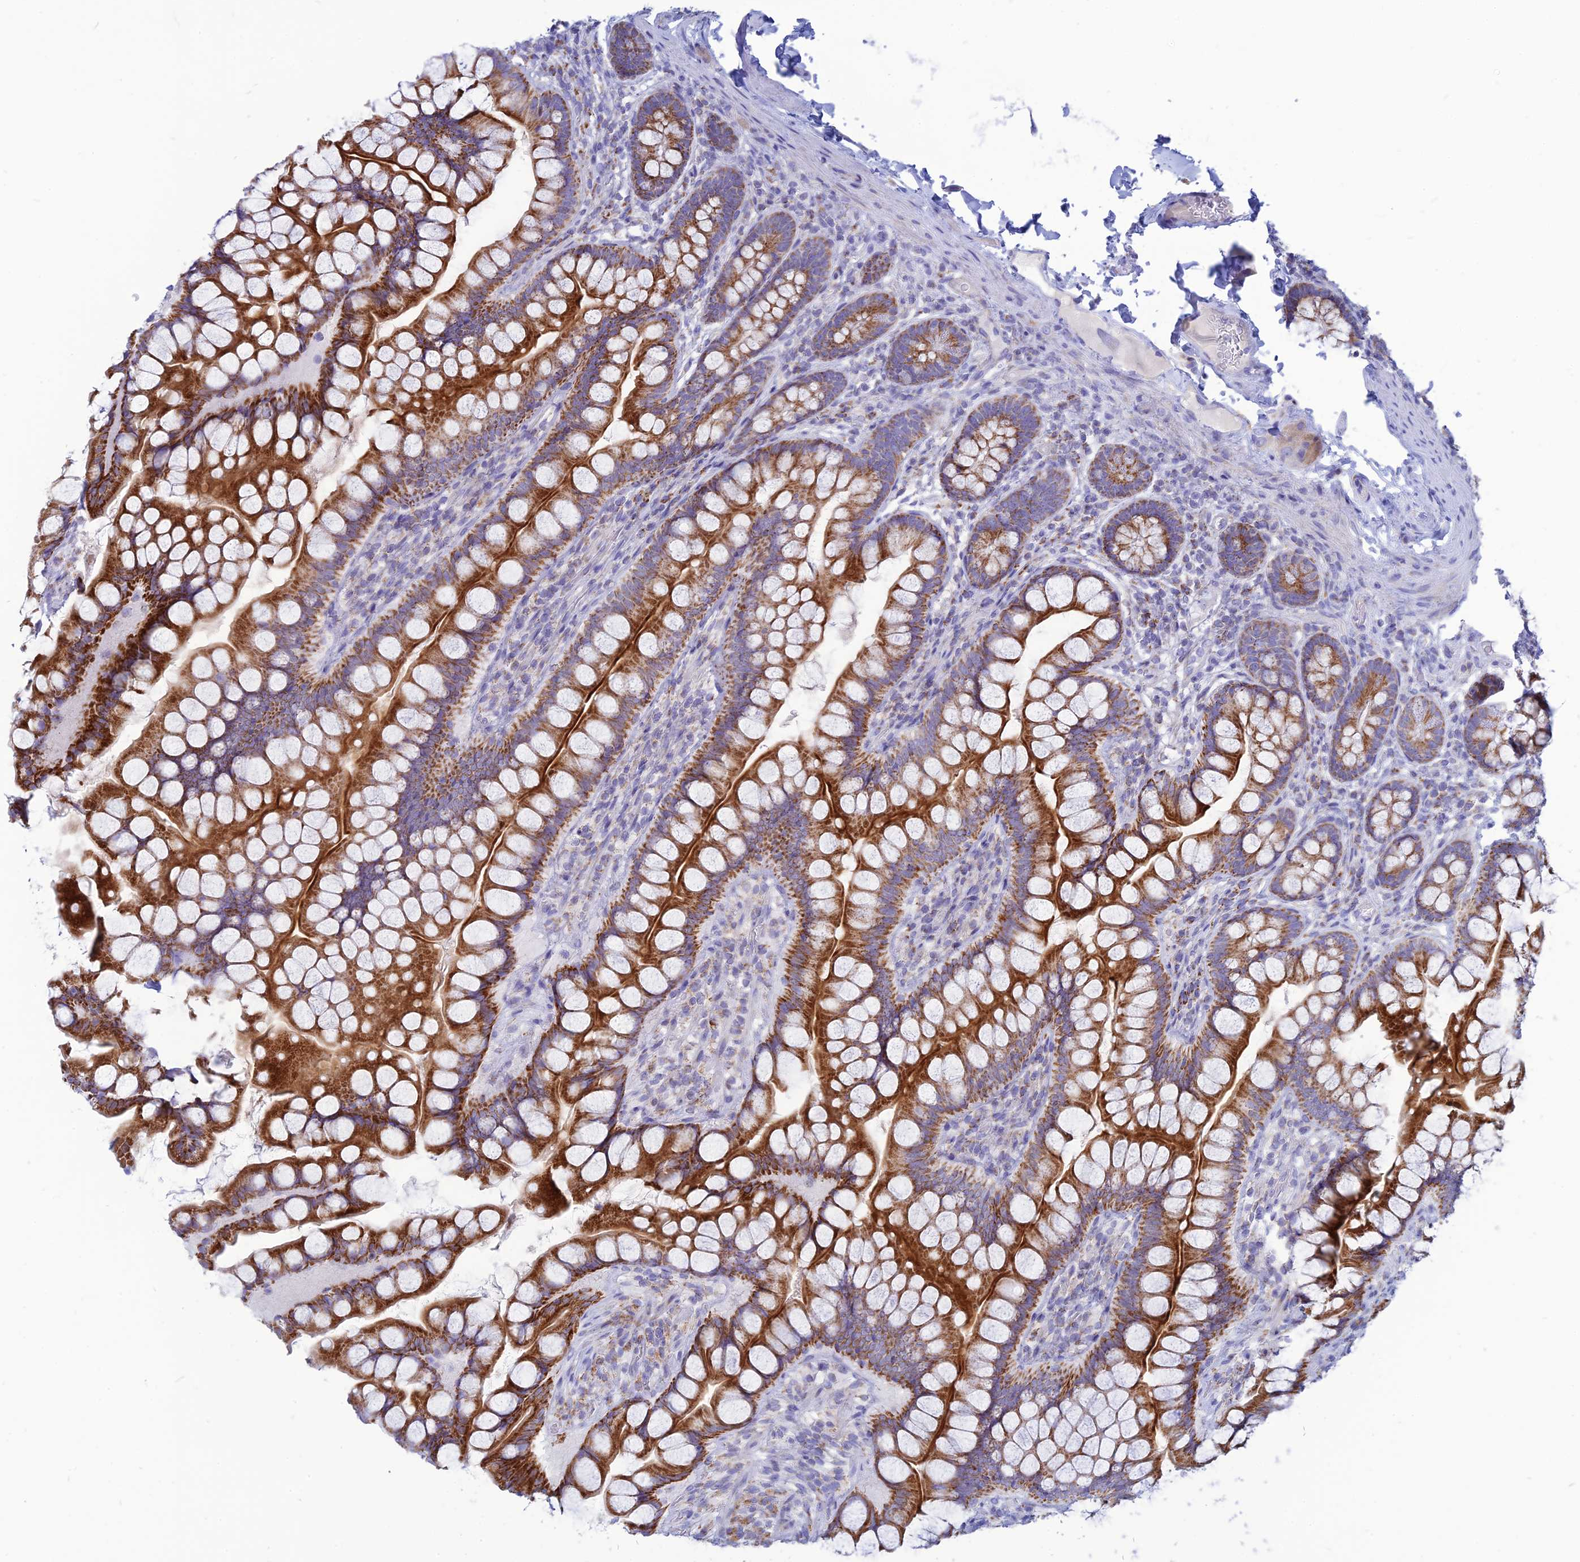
{"staining": {"intensity": "strong", "quantity": ">75%", "location": "cytoplasmic/membranous"}, "tissue": "small intestine", "cell_type": "Glandular cells", "image_type": "normal", "snomed": [{"axis": "morphology", "description": "Normal tissue, NOS"}, {"axis": "topography", "description": "Small intestine"}], "caption": "A high amount of strong cytoplasmic/membranous positivity is appreciated in approximately >75% of glandular cells in benign small intestine.", "gene": "PACC1", "patient": {"sex": "male", "age": 70}}